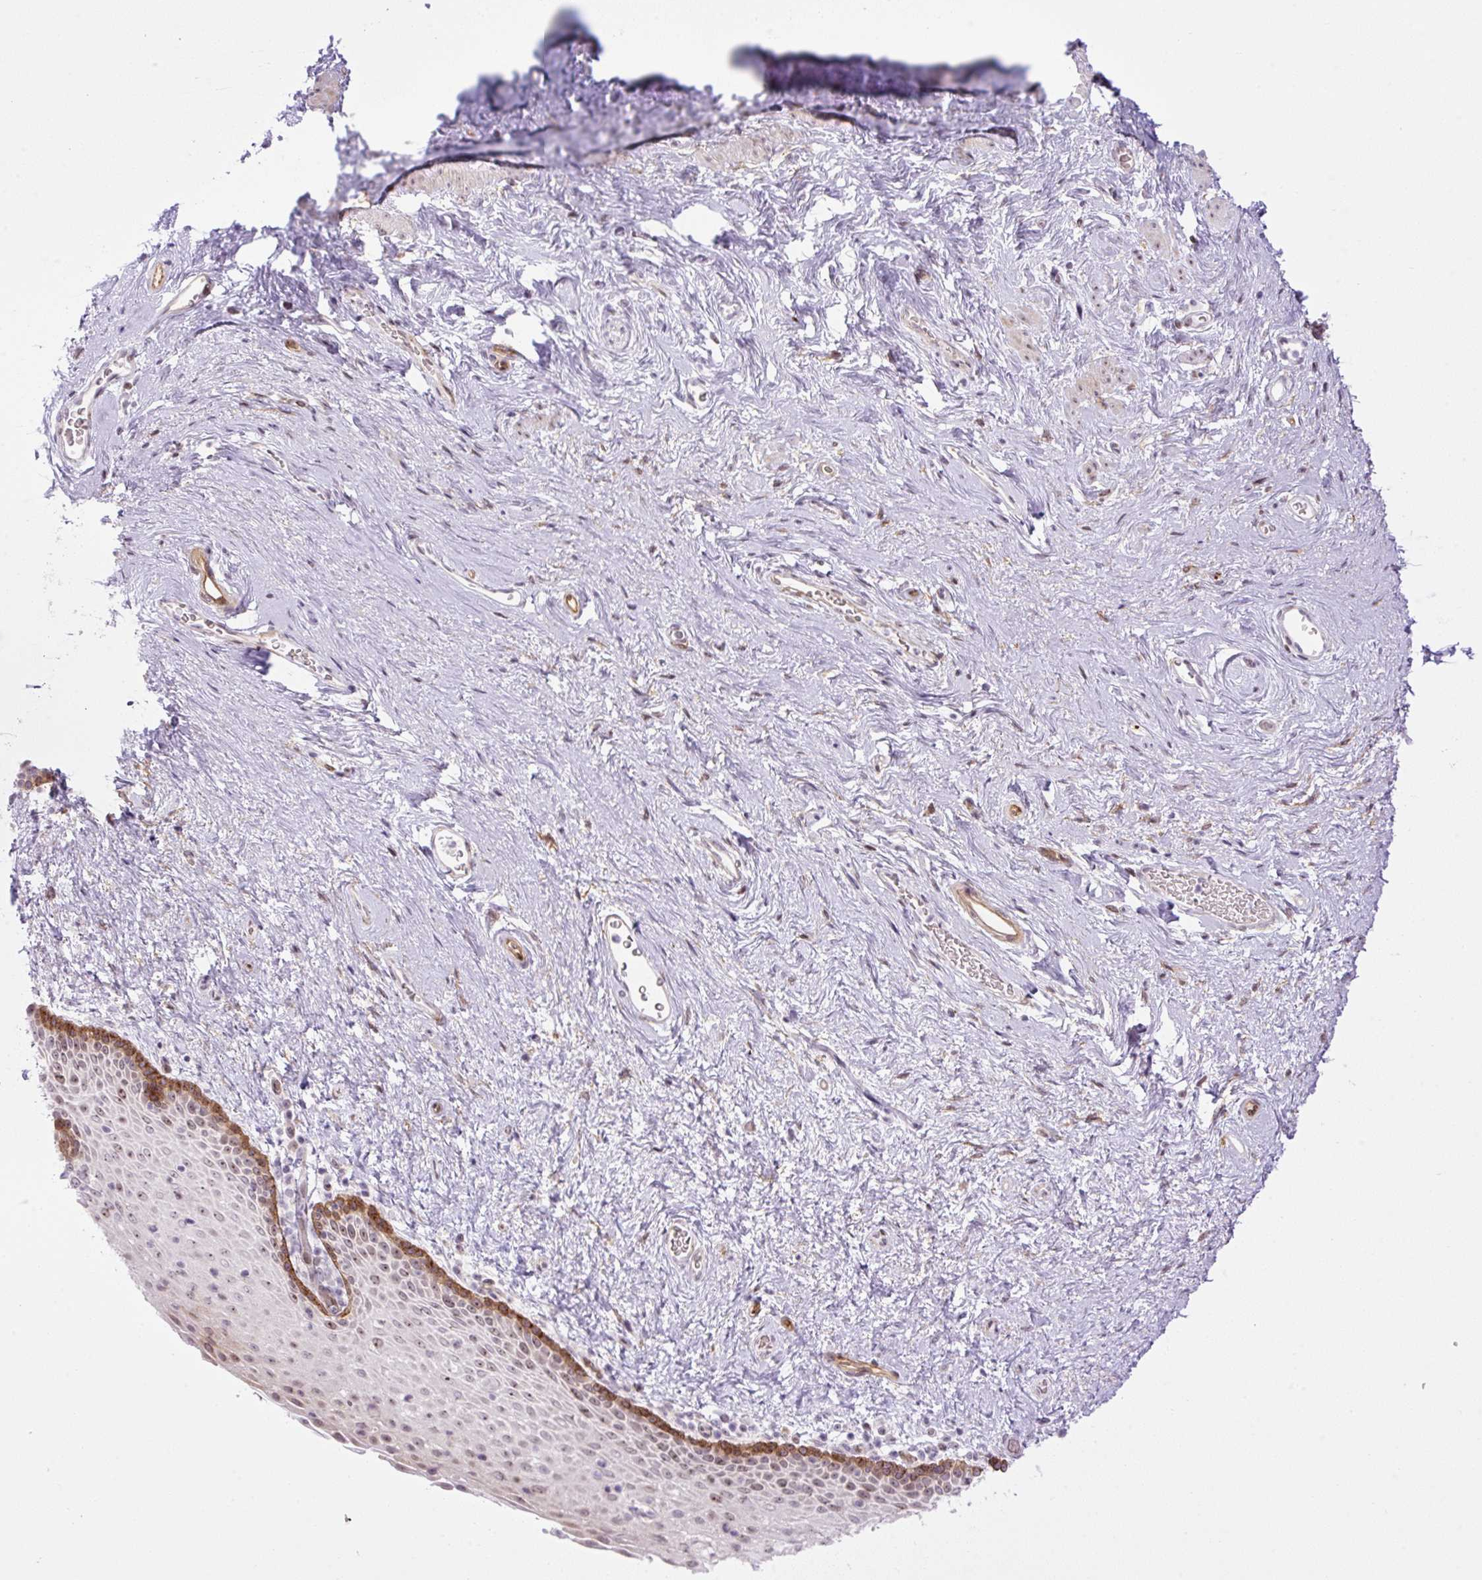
{"staining": {"intensity": "moderate", "quantity": "<25%", "location": "cytoplasmic/membranous,nuclear"}, "tissue": "vagina", "cell_type": "Squamous epithelial cells", "image_type": "normal", "snomed": [{"axis": "morphology", "description": "Normal tissue, NOS"}, {"axis": "topography", "description": "Vagina"}], "caption": "Squamous epithelial cells show moderate cytoplasmic/membranous,nuclear positivity in approximately <25% of cells in benign vagina. (IHC, brightfield microscopy, high magnification).", "gene": "ENSG00000268750", "patient": {"sex": "female", "age": 61}}